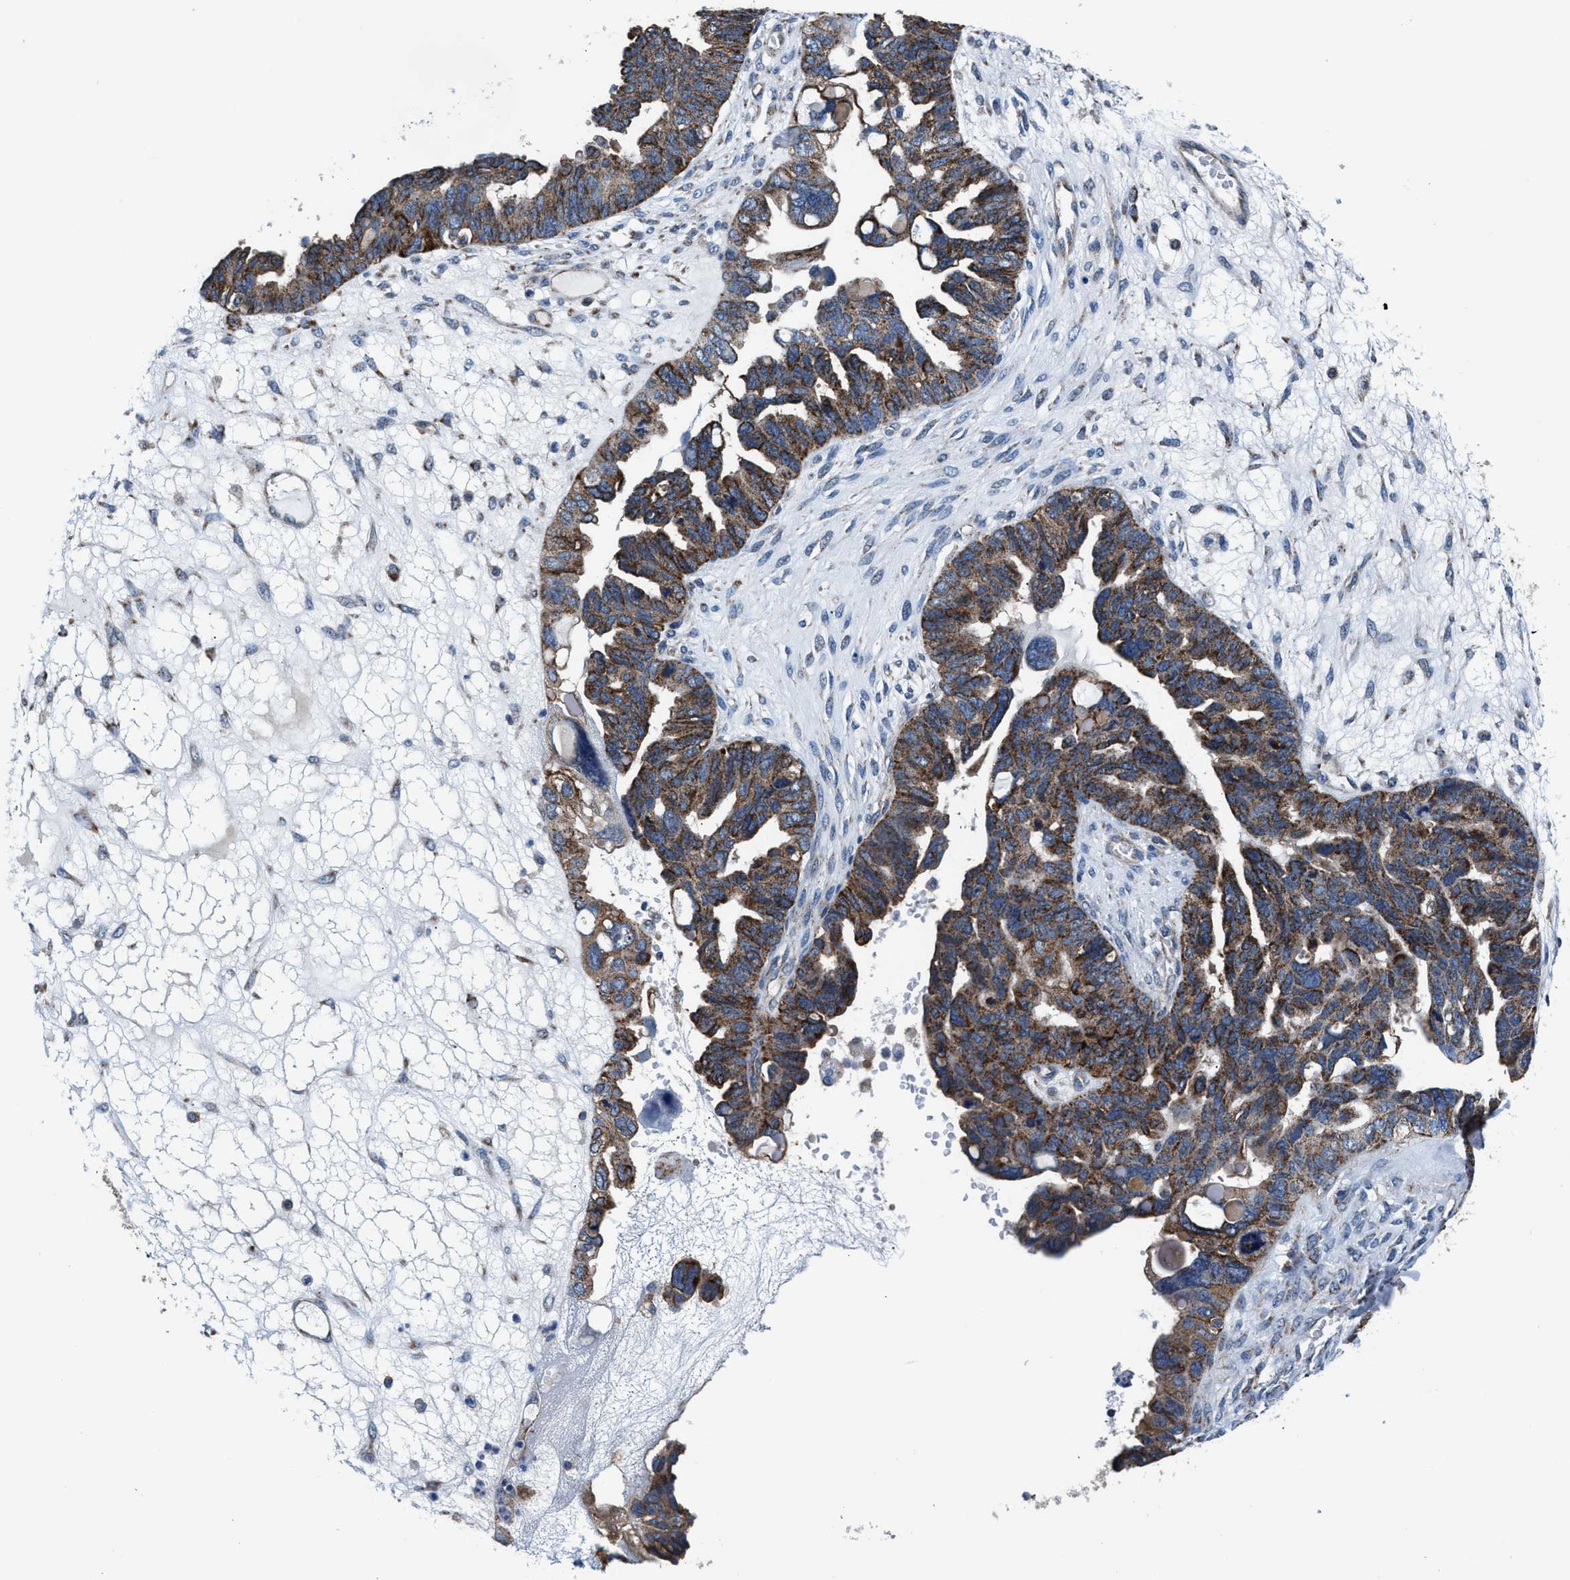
{"staining": {"intensity": "moderate", "quantity": ">75%", "location": "cytoplasmic/membranous"}, "tissue": "ovarian cancer", "cell_type": "Tumor cells", "image_type": "cancer", "snomed": [{"axis": "morphology", "description": "Cystadenocarcinoma, serous, NOS"}, {"axis": "topography", "description": "Ovary"}], "caption": "Immunohistochemical staining of ovarian cancer exhibits medium levels of moderate cytoplasmic/membranous staining in about >75% of tumor cells.", "gene": "NKTR", "patient": {"sex": "female", "age": 79}}